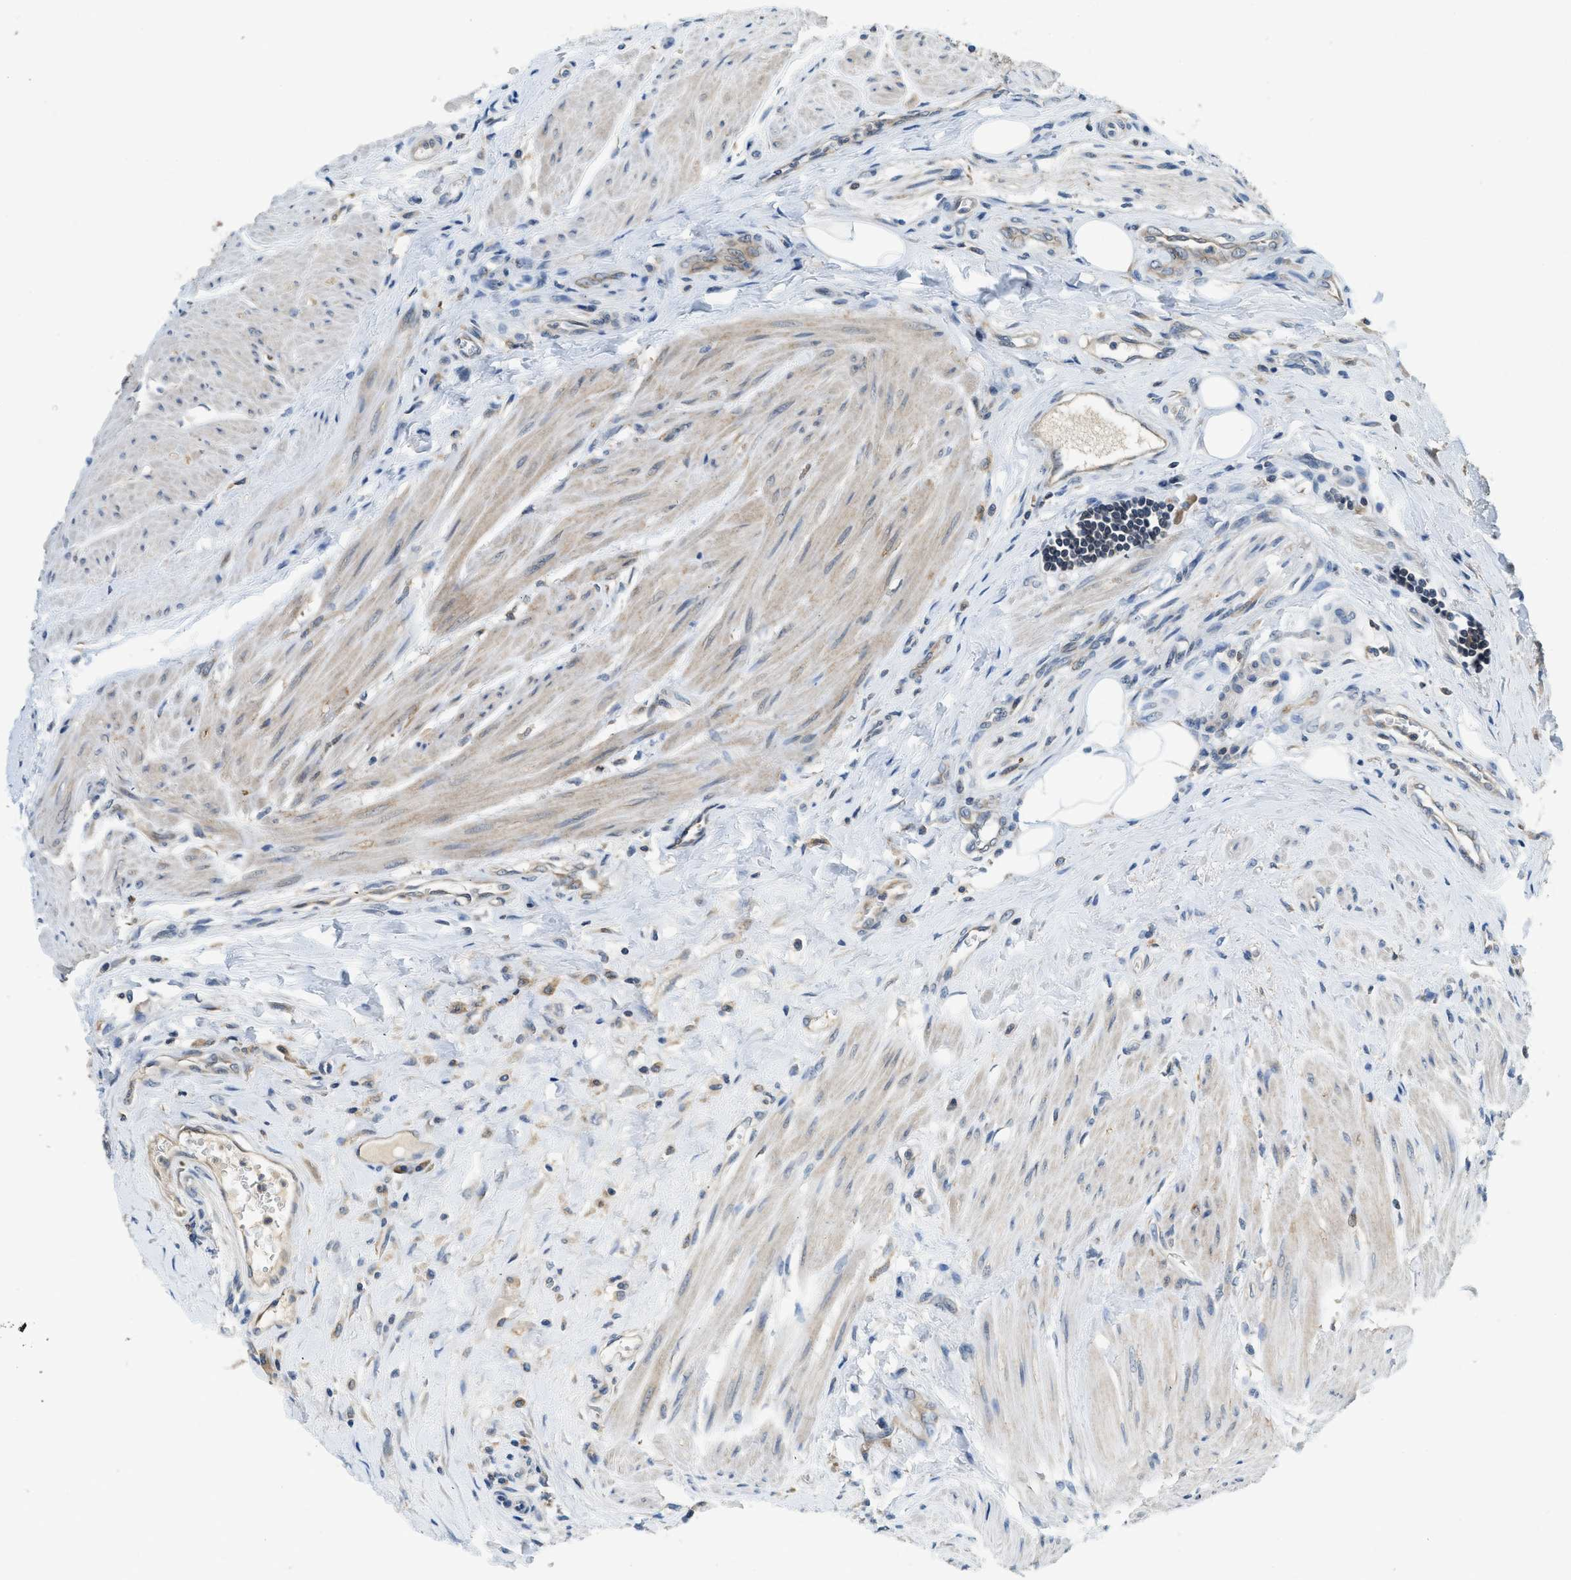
{"staining": {"intensity": "moderate", "quantity": ">75%", "location": "cytoplasmic/membranous"}, "tissue": "urothelial cancer", "cell_type": "Tumor cells", "image_type": "cancer", "snomed": [{"axis": "morphology", "description": "Urothelial carcinoma, High grade"}, {"axis": "topography", "description": "Urinary bladder"}], "caption": "A brown stain labels moderate cytoplasmic/membranous expression of a protein in human urothelial cancer tumor cells. The protein of interest is shown in brown color, while the nuclei are stained blue.", "gene": "BCAP31", "patient": {"sex": "male", "age": 35}}